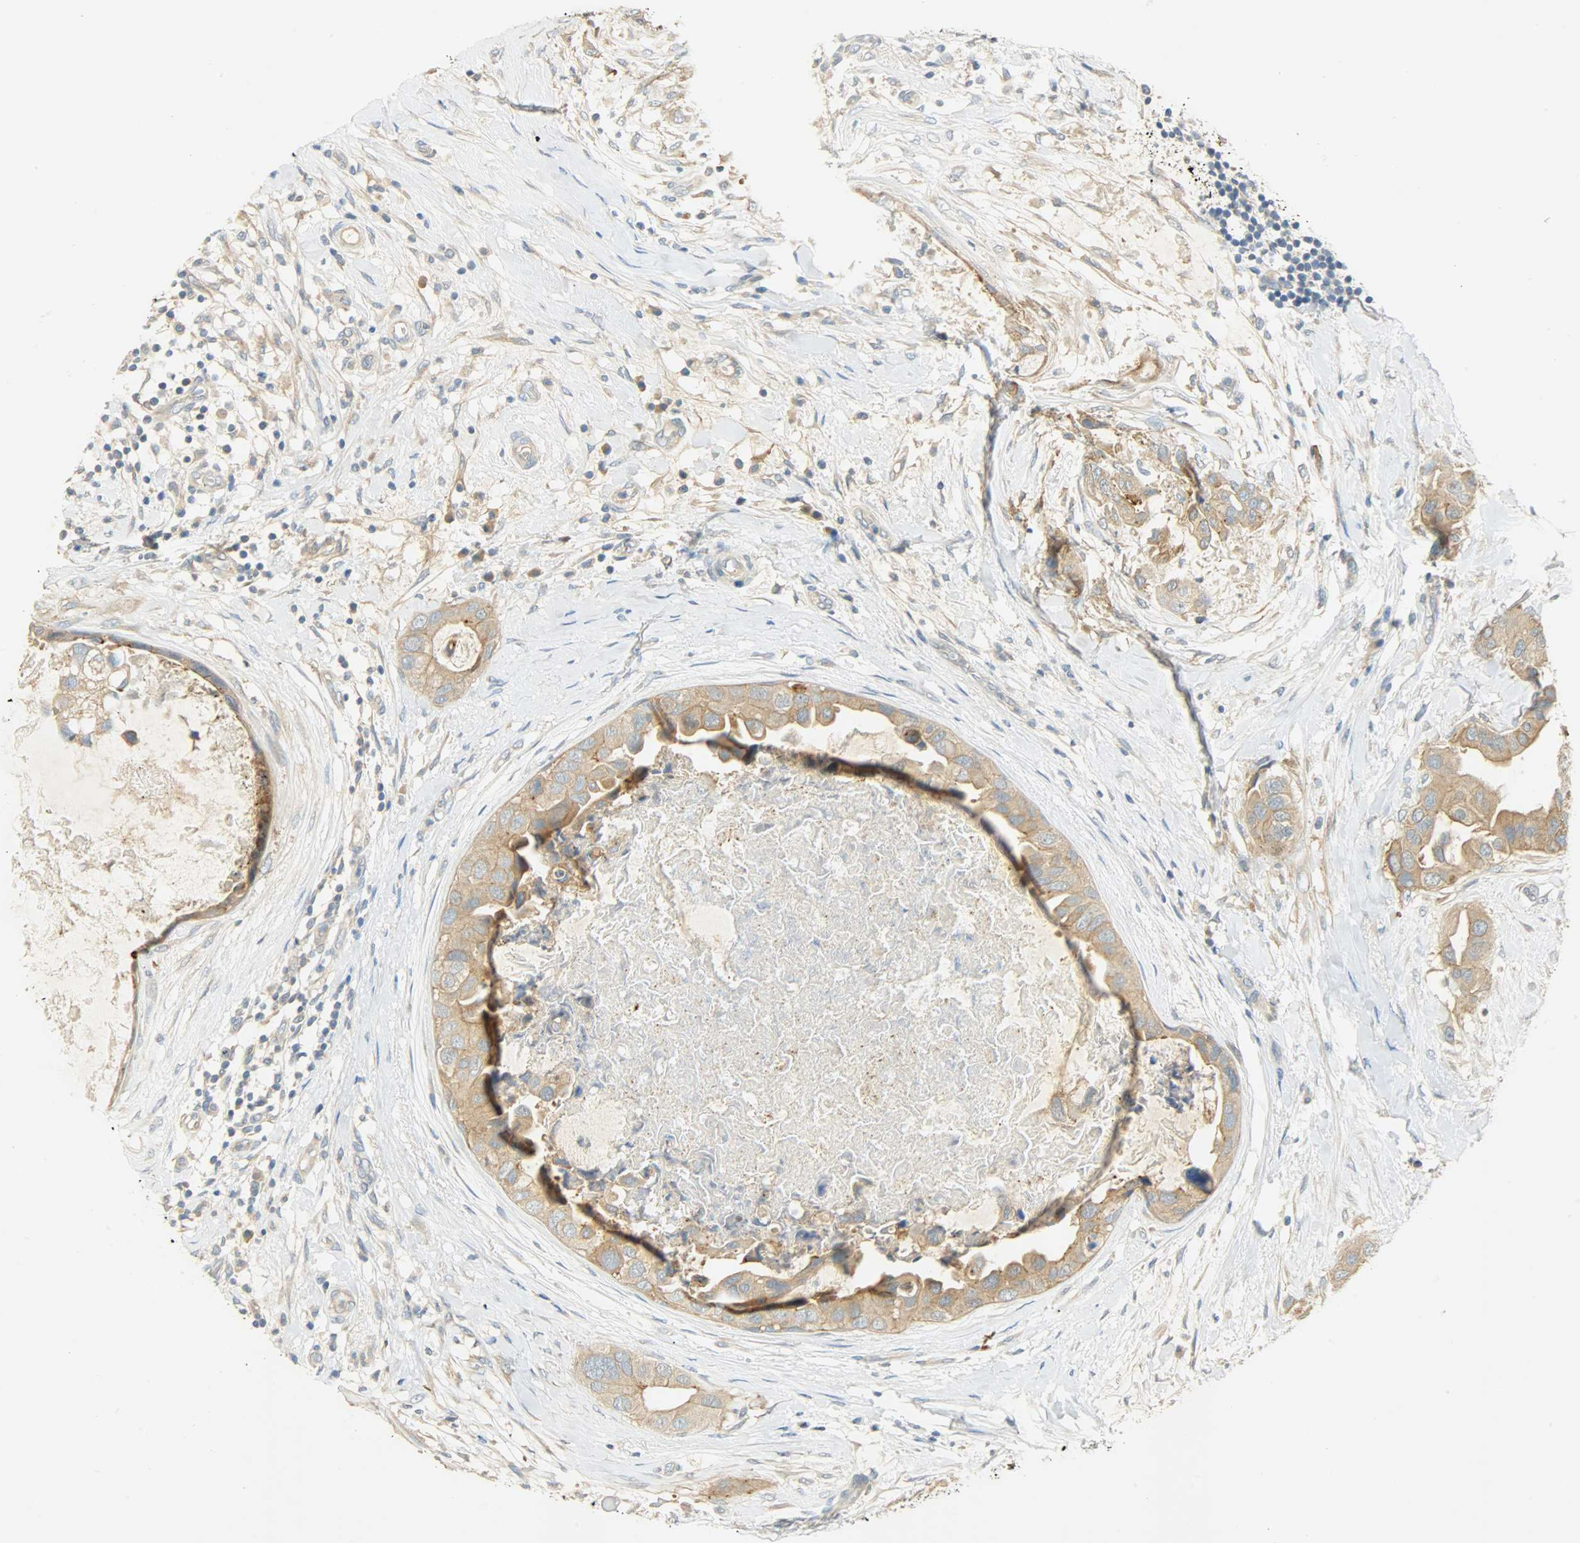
{"staining": {"intensity": "moderate", "quantity": ">75%", "location": "cytoplasmic/membranous"}, "tissue": "breast cancer", "cell_type": "Tumor cells", "image_type": "cancer", "snomed": [{"axis": "morphology", "description": "Duct carcinoma"}, {"axis": "topography", "description": "Breast"}], "caption": "Brown immunohistochemical staining in human infiltrating ductal carcinoma (breast) reveals moderate cytoplasmic/membranous expression in about >75% of tumor cells.", "gene": "DSG2", "patient": {"sex": "female", "age": 40}}